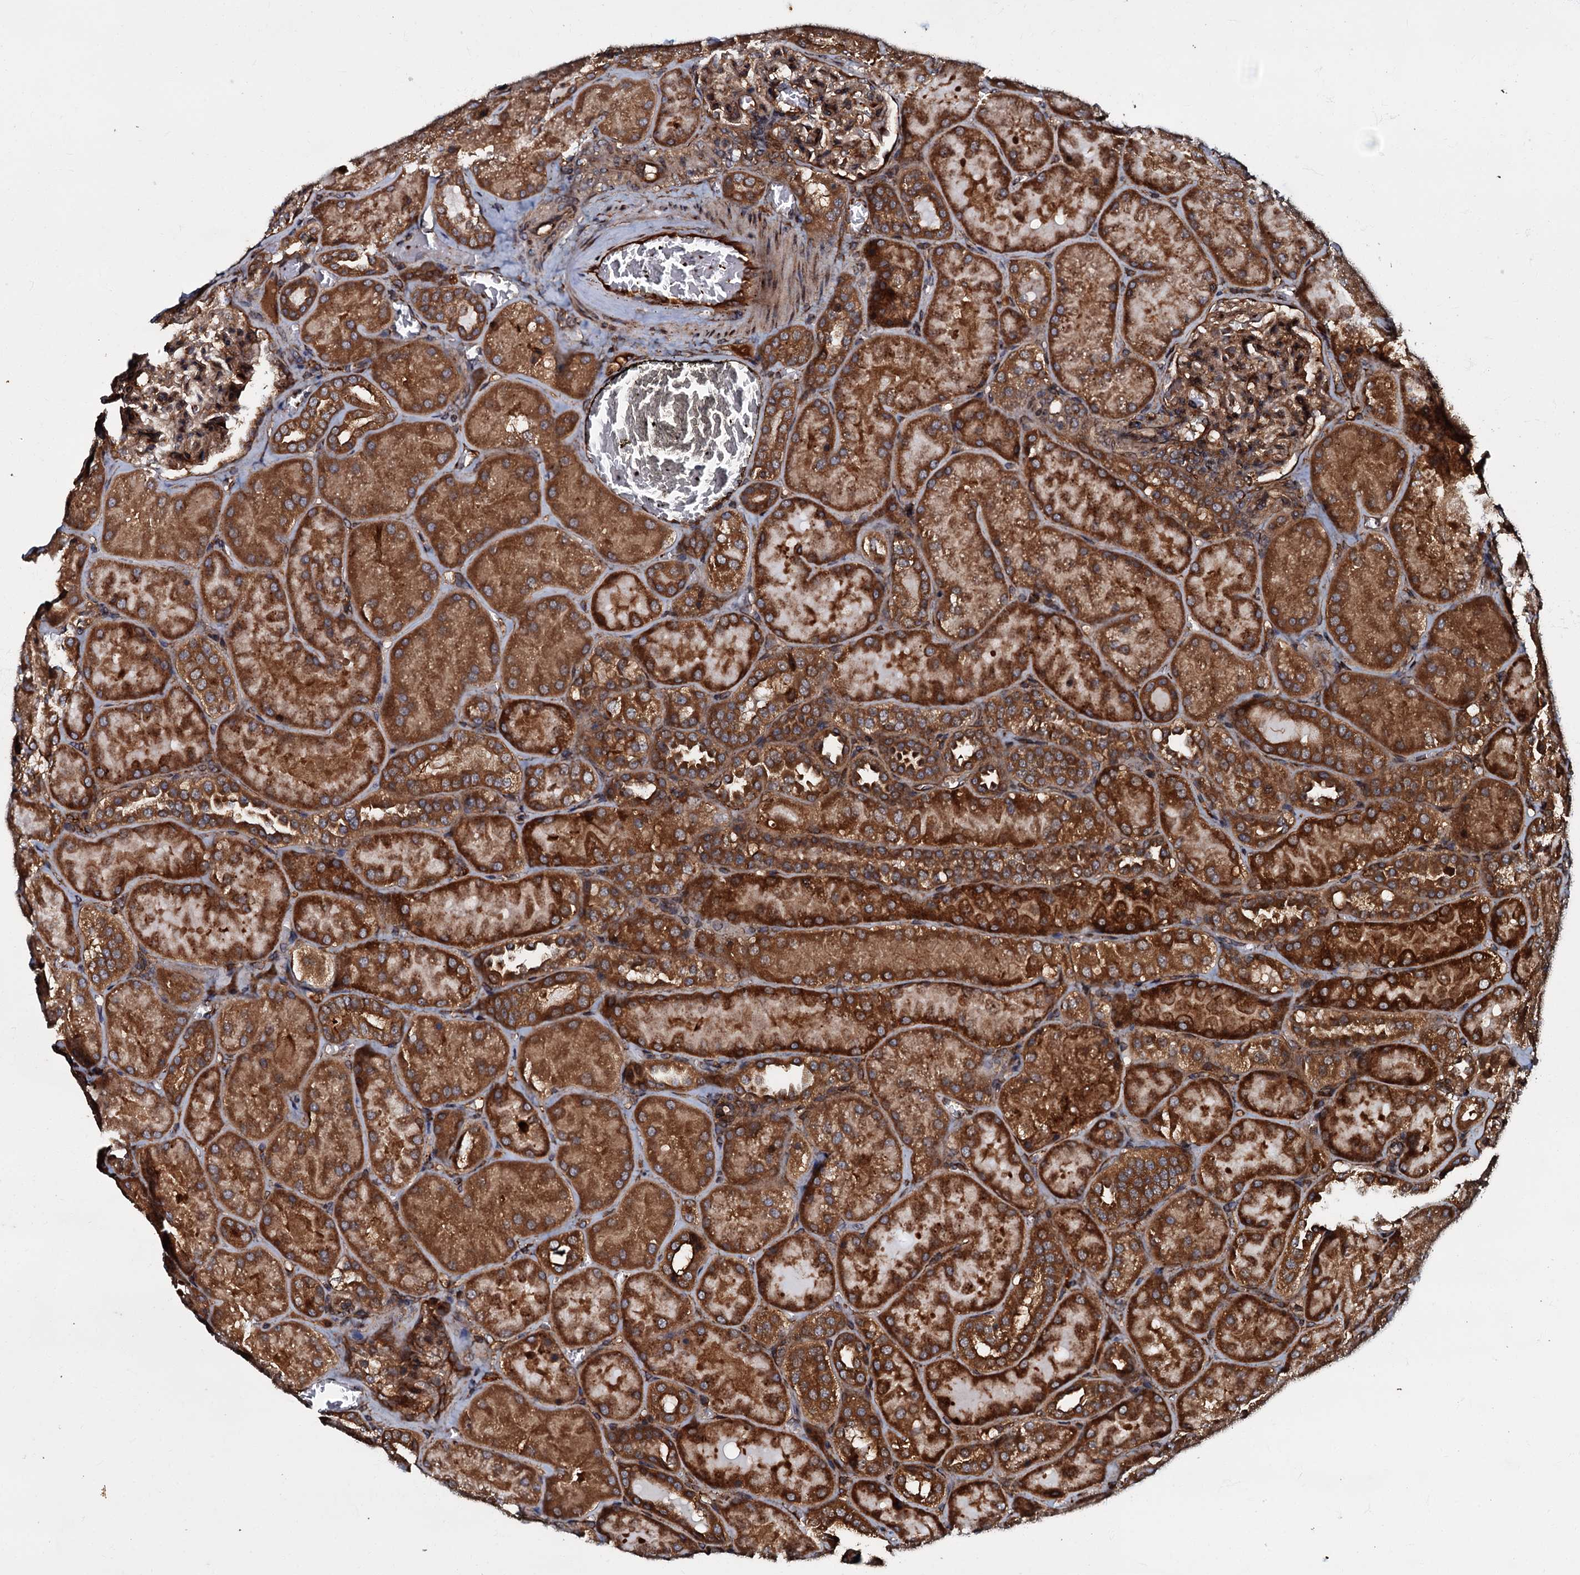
{"staining": {"intensity": "strong", "quantity": ">75%", "location": "cytoplasmic/membranous"}, "tissue": "kidney", "cell_type": "Cells in glomeruli", "image_type": "normal", "snomed": [{"axis": "morphology", "description": "Normal tissue, NOS"}, {"axis": "topography", "description": "Kidney"}], "caption": "IHC micrograph of benign kidney: human kidney stained using immunohistochemistry shows high levels of strong protein expression localized specifically in the cytoplasmic/membranous of cells in glomeruli, appearing as a cytoplasmic/membranous brown color.", "gene": "BLOC1S6", "patient": {"sex": "male", "age": 28}}